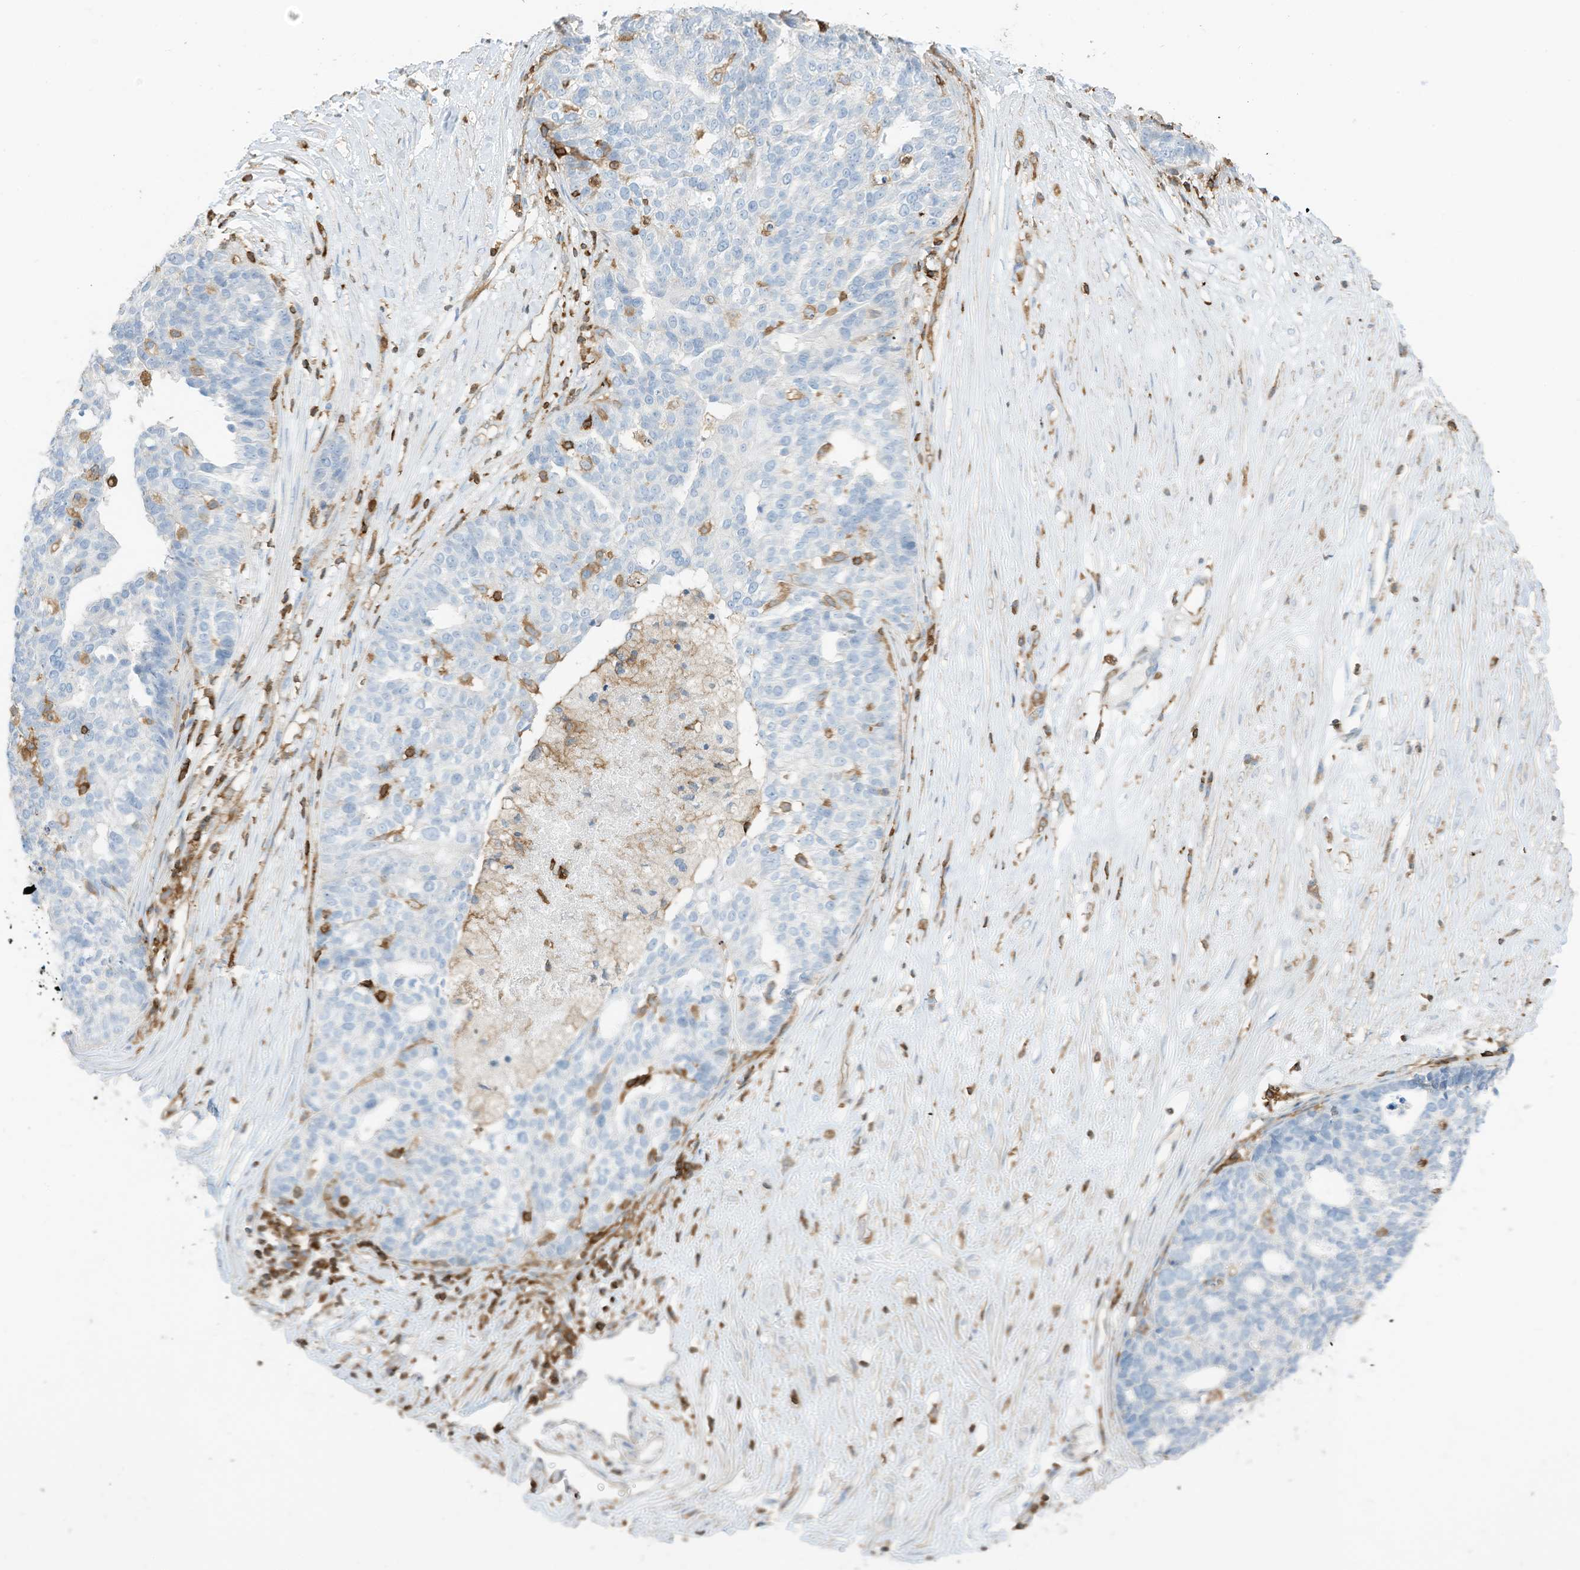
{"staining": {"intensity": "negative", "quantity": "none", "location": "none"}, "tissue": "ovarian cancer", "cell_type": "Tumor cells", "image_type": "cancer", "snomed": [{"axis": "morphology", "description": "Cystadenocarcinoma, serous, NOS"}, {"axis": "topography", "description": "Ovary"}], "caption": "Tumor cells are negative for brown protein staining in serous cystadenocarcinoma (ovarian).", "gene": "ARHGAP25", "patient": {"sex": "female", "age": 59}}